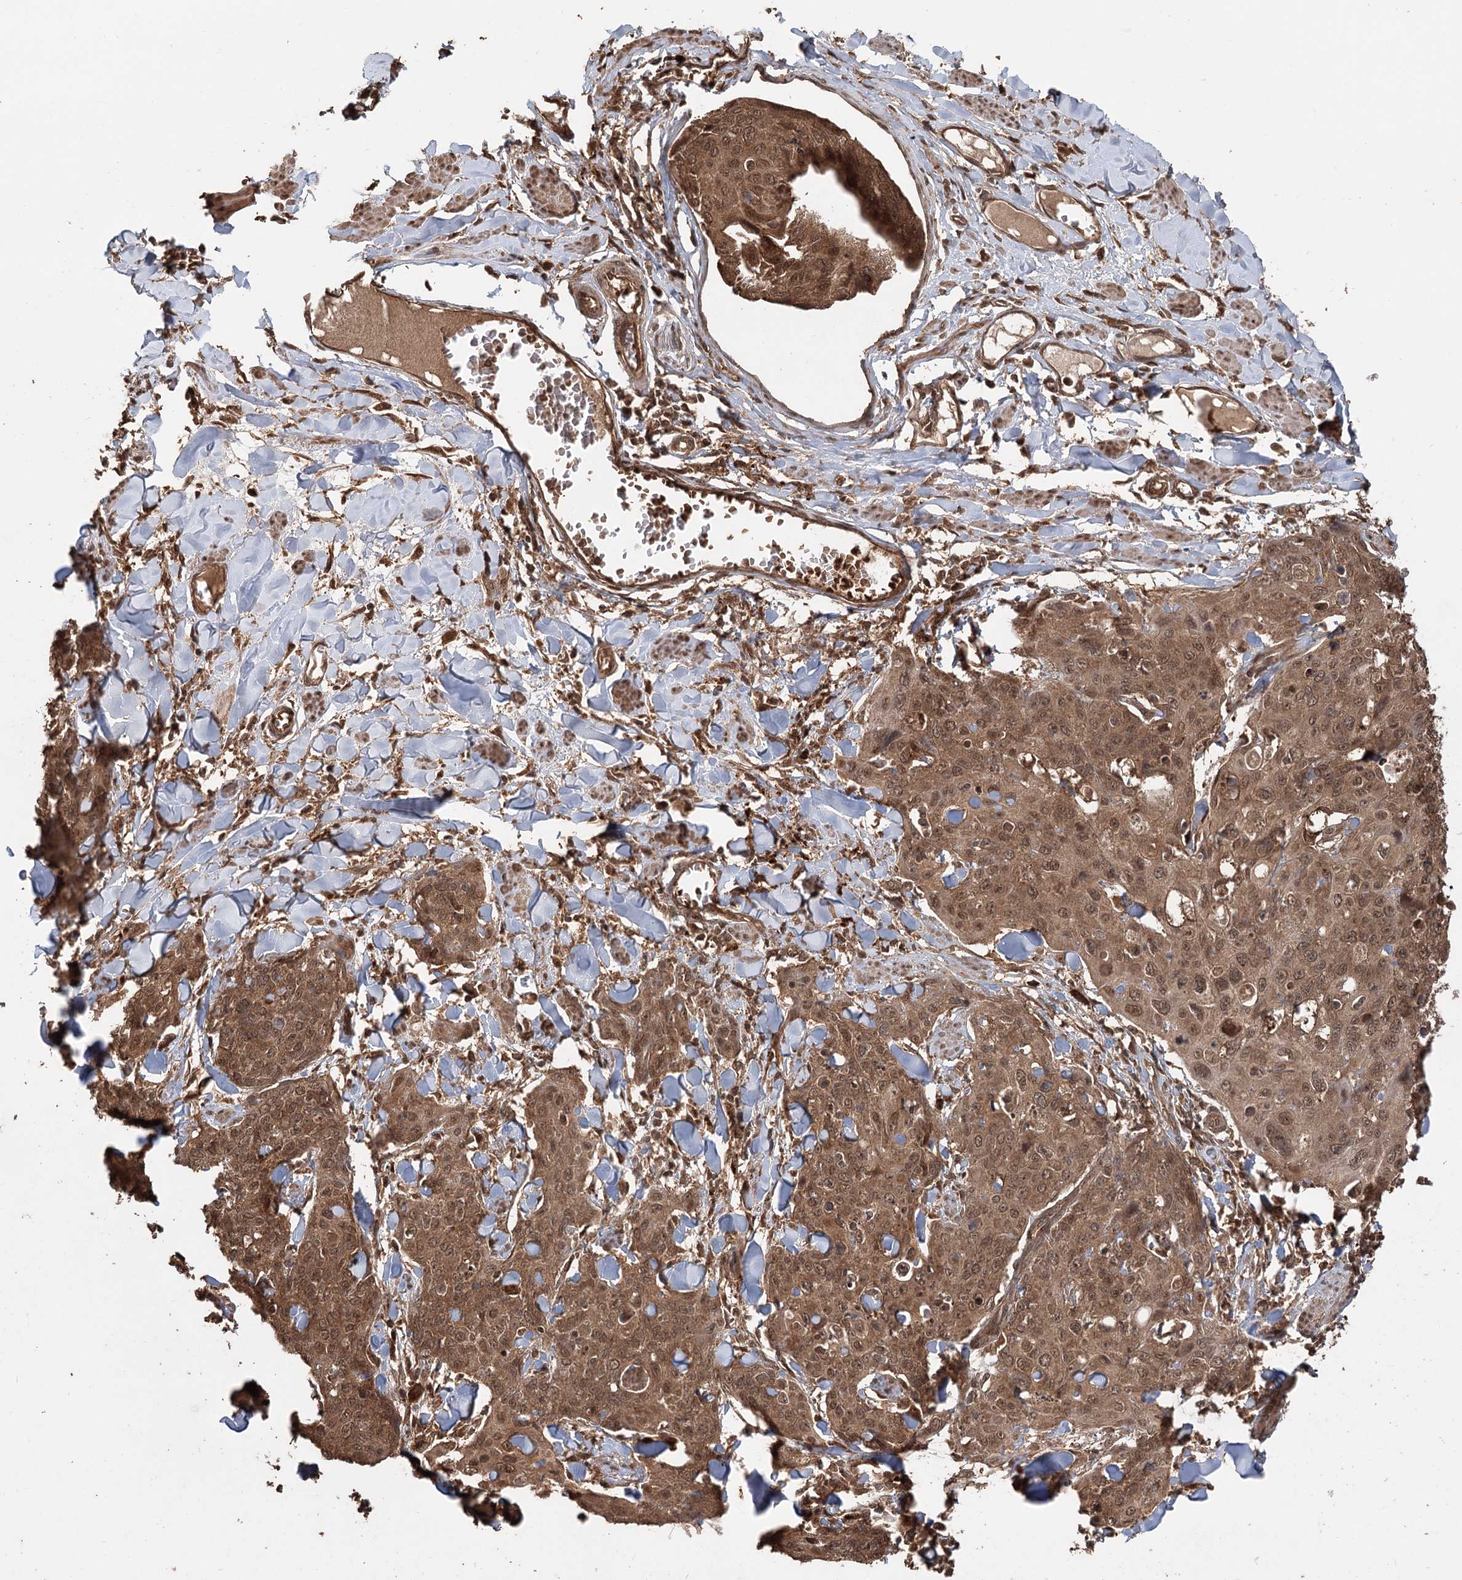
{"staining": {"intensity": "moderate", "quantity": ">75%", "location": "cytoplasmic/membranous,nuclear"}, "tissue": "skin cancer", "cell_type": "Tumor cells", "image_type": "cancer", "snomed": [{"axis": "morphology", "description": "Squamous cell carcinoma, NOS"}, {"axis": "topography", "description": "Skin"}, {"axis": "topography", "description": "Vulva"}], "caption": "A brown stain shows moderate cytoplasmic/membranous and nuclear expression of a protein in human skin cancer tumor cells.", "gene": "N6AMT1", "patient": {"sex": "female", "age": 85}}